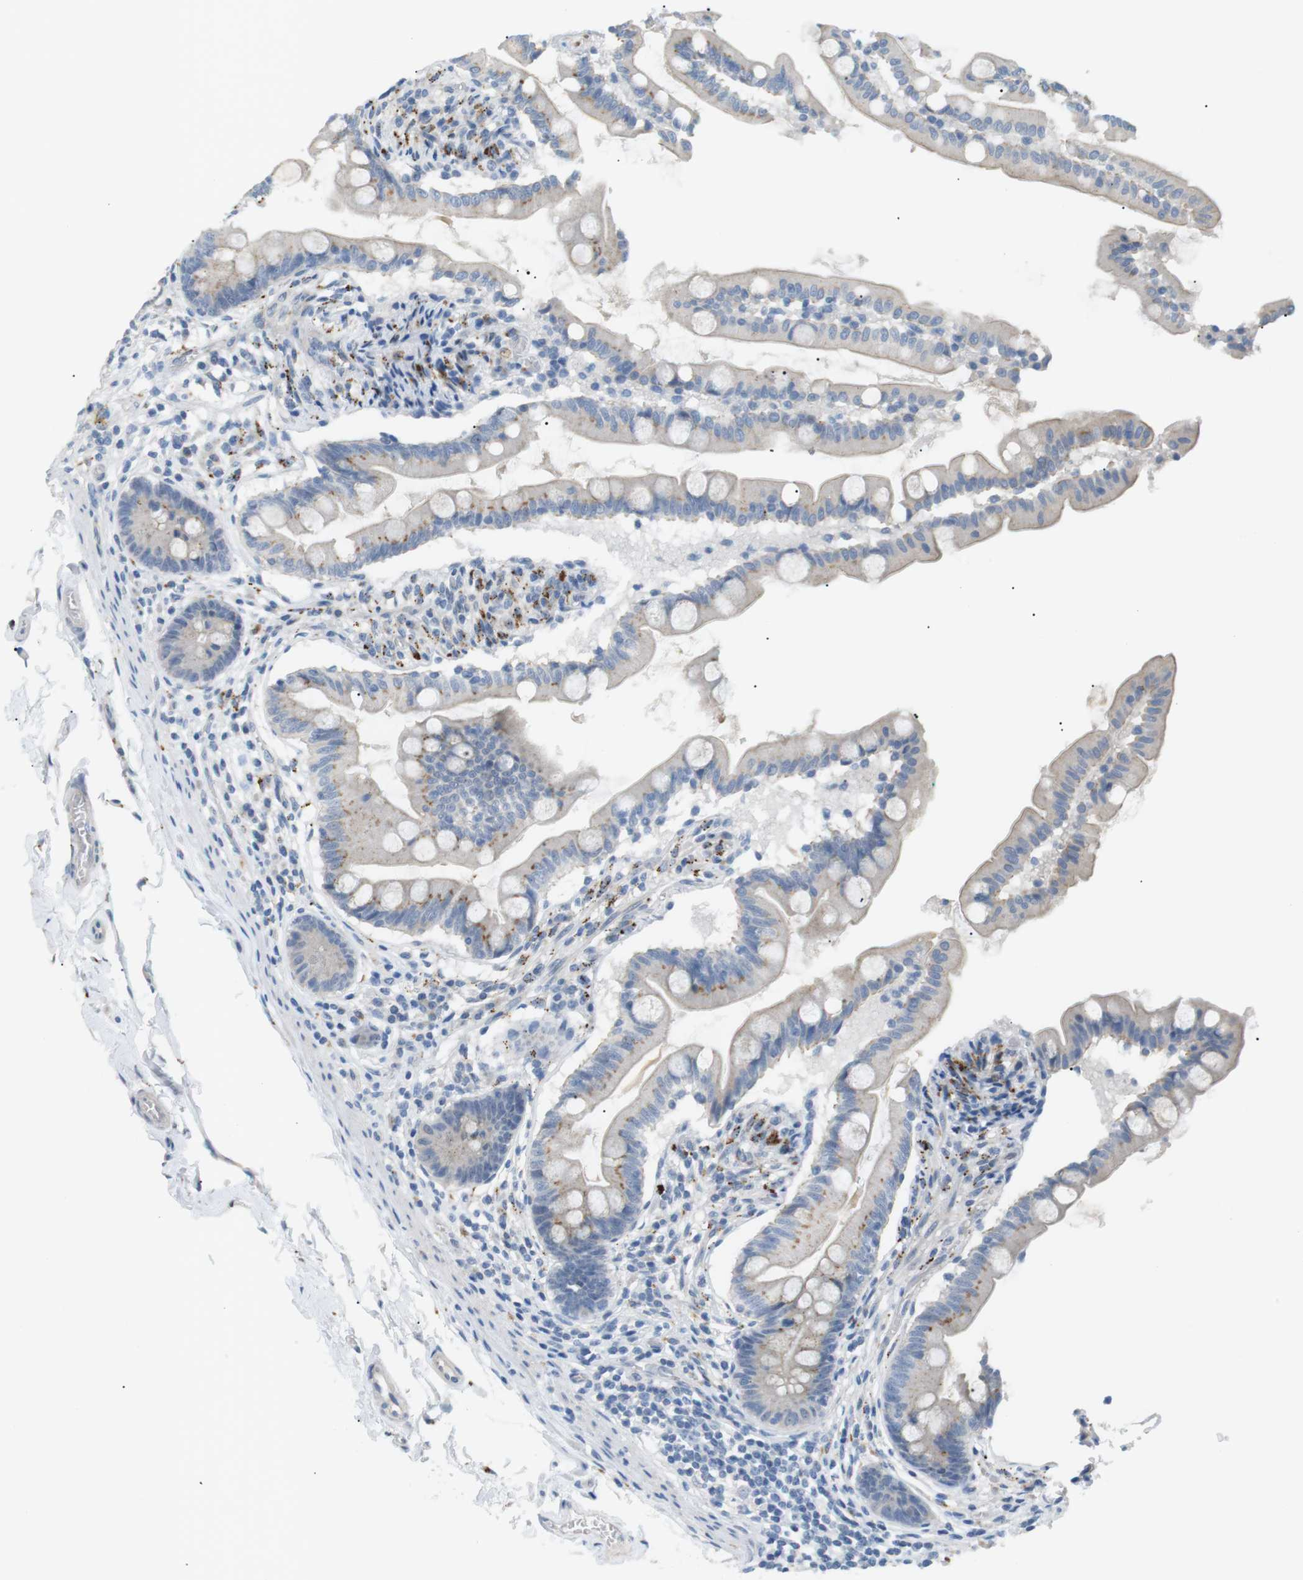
{"staining": {"intensity": "moderate", "quantity": "25%-75%", "location": "cytoplasmic/membranous"}, "tissue": "small intestine", "cell_type": "Glandular cells", "image_type": "normal", "snomed": [{"axis": "morphology", "description": "Normal tissue, NOS"}, {"axis": "topography", "description": "Small intestine"}], "caption": "Immunohistochemistry image of benign human small intestine stained for a protein (brown), which shows medium levels of moderate cytoplasmic/membranous staining in about 25%-75% of glandular cells.", "gene": "B4GALNT2", "patient": {"sex": "female", "age": 56}}